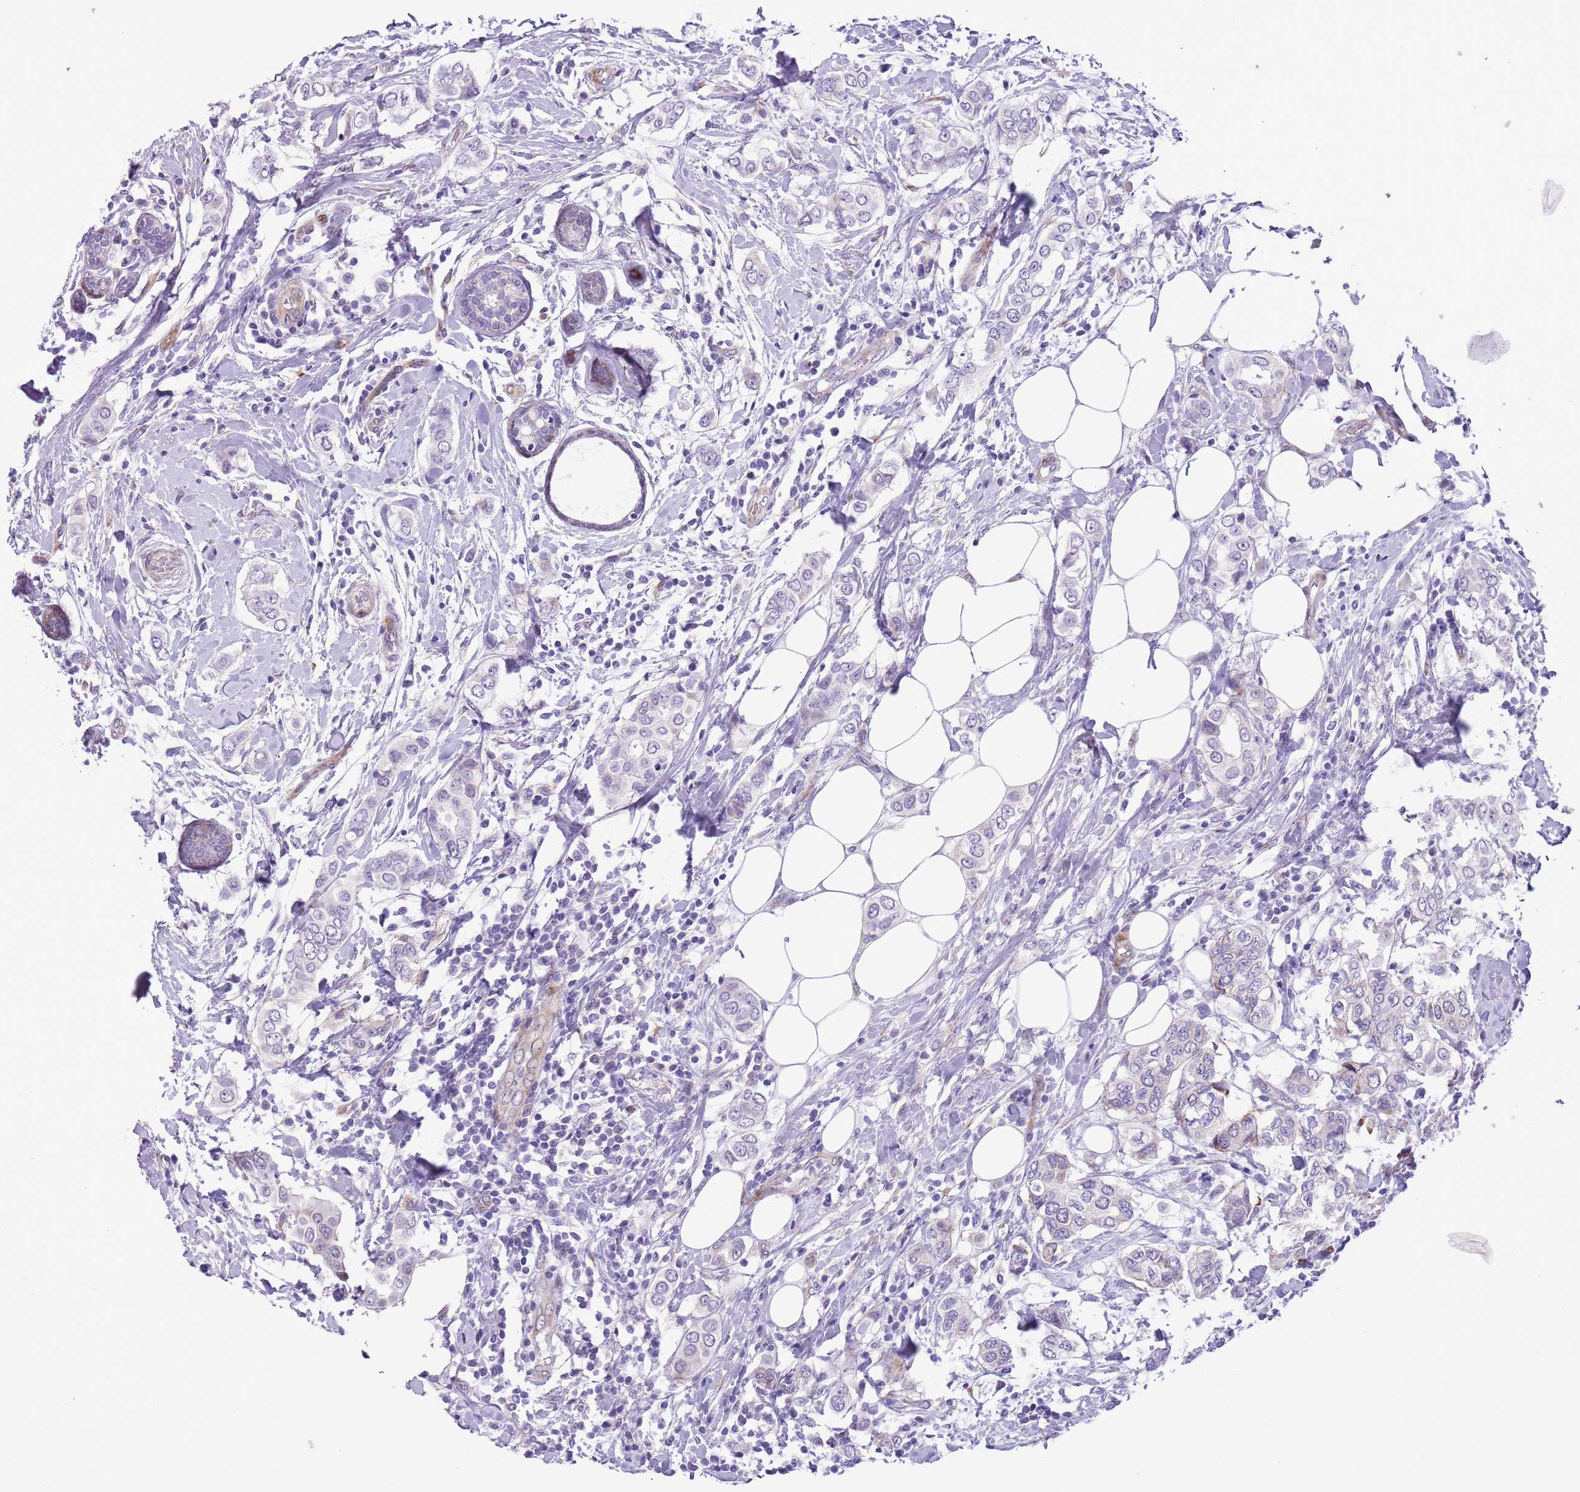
{"staining": {"intensity": "negative", "quantity": "none", "location": "none"}, "tissue": "breast cancer", "cell_type": "Tumor cells", "image_type": "cancer", "snomed": [{"axis": "morphology", "description": "Lobular carcinoma"}, {"axis": "topography", "description": "Breast"}], "caption": "Tumor cells are negative for brown protein staining in lobular carcinoma (breast).", "gene": "MRPL32", "patient": {"sex": "female", "age": 51}}